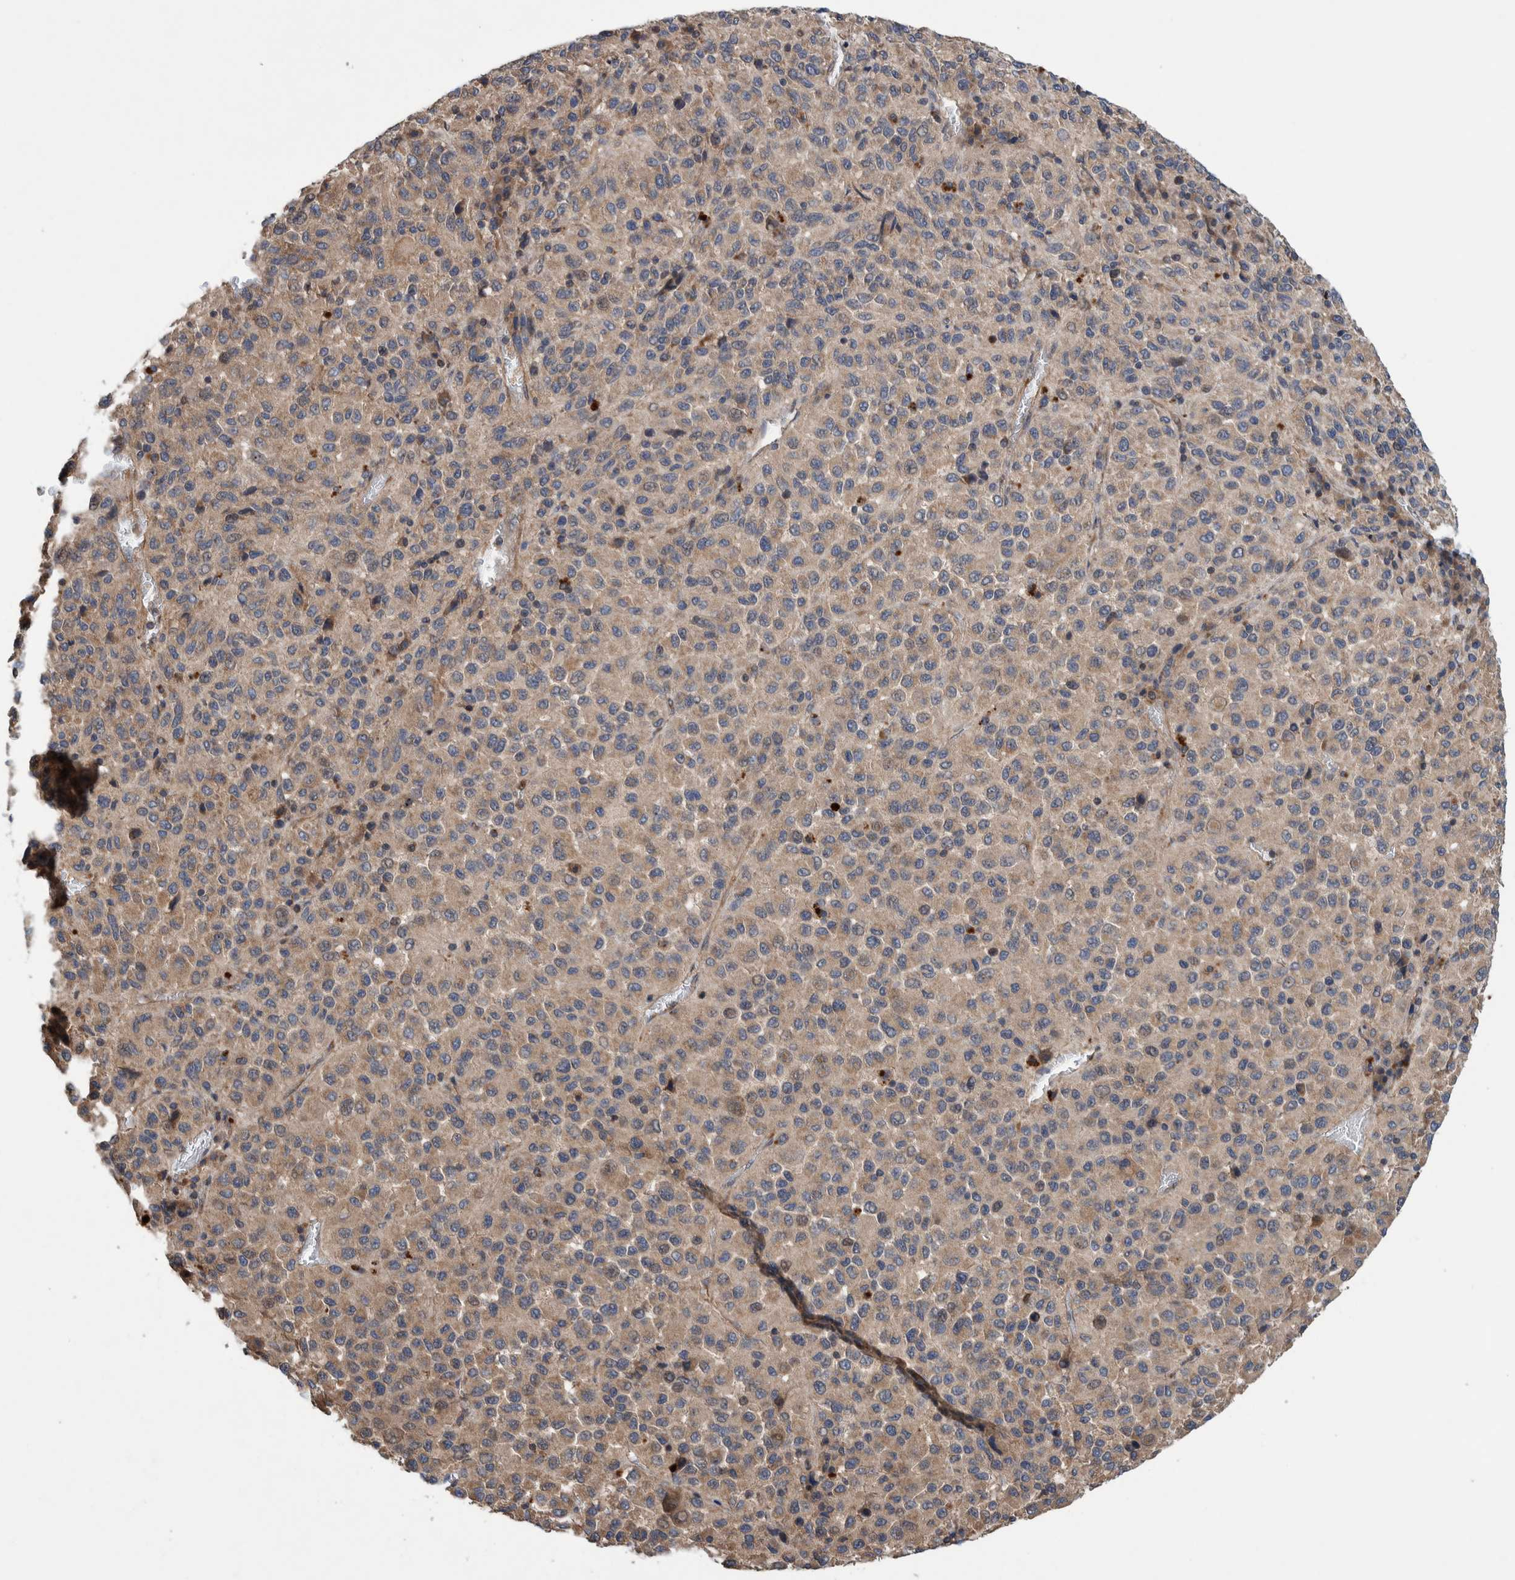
{"staining": {"intensity": "weak", "quantity": ">75%", "location": "cytoplasmic/membranous"}, "tissue": "melanoma", "cell_type": "Tumor cells", "image_type": "cancer", "snomed": [{"axis": "morphology", "description": "Malignant melanoma, Metastatic site"}, {"axis": "topography", "description": "Lung"}], "caption": "About >75% of tumor cells in human malignant melanoma (metastatic site) show weak cytoplasmic/membranous protein positivity as visualized by brown immunohistochemical staining.", "gene": "PIK3R6", "patient": {"sex": "male", "age": 64}}